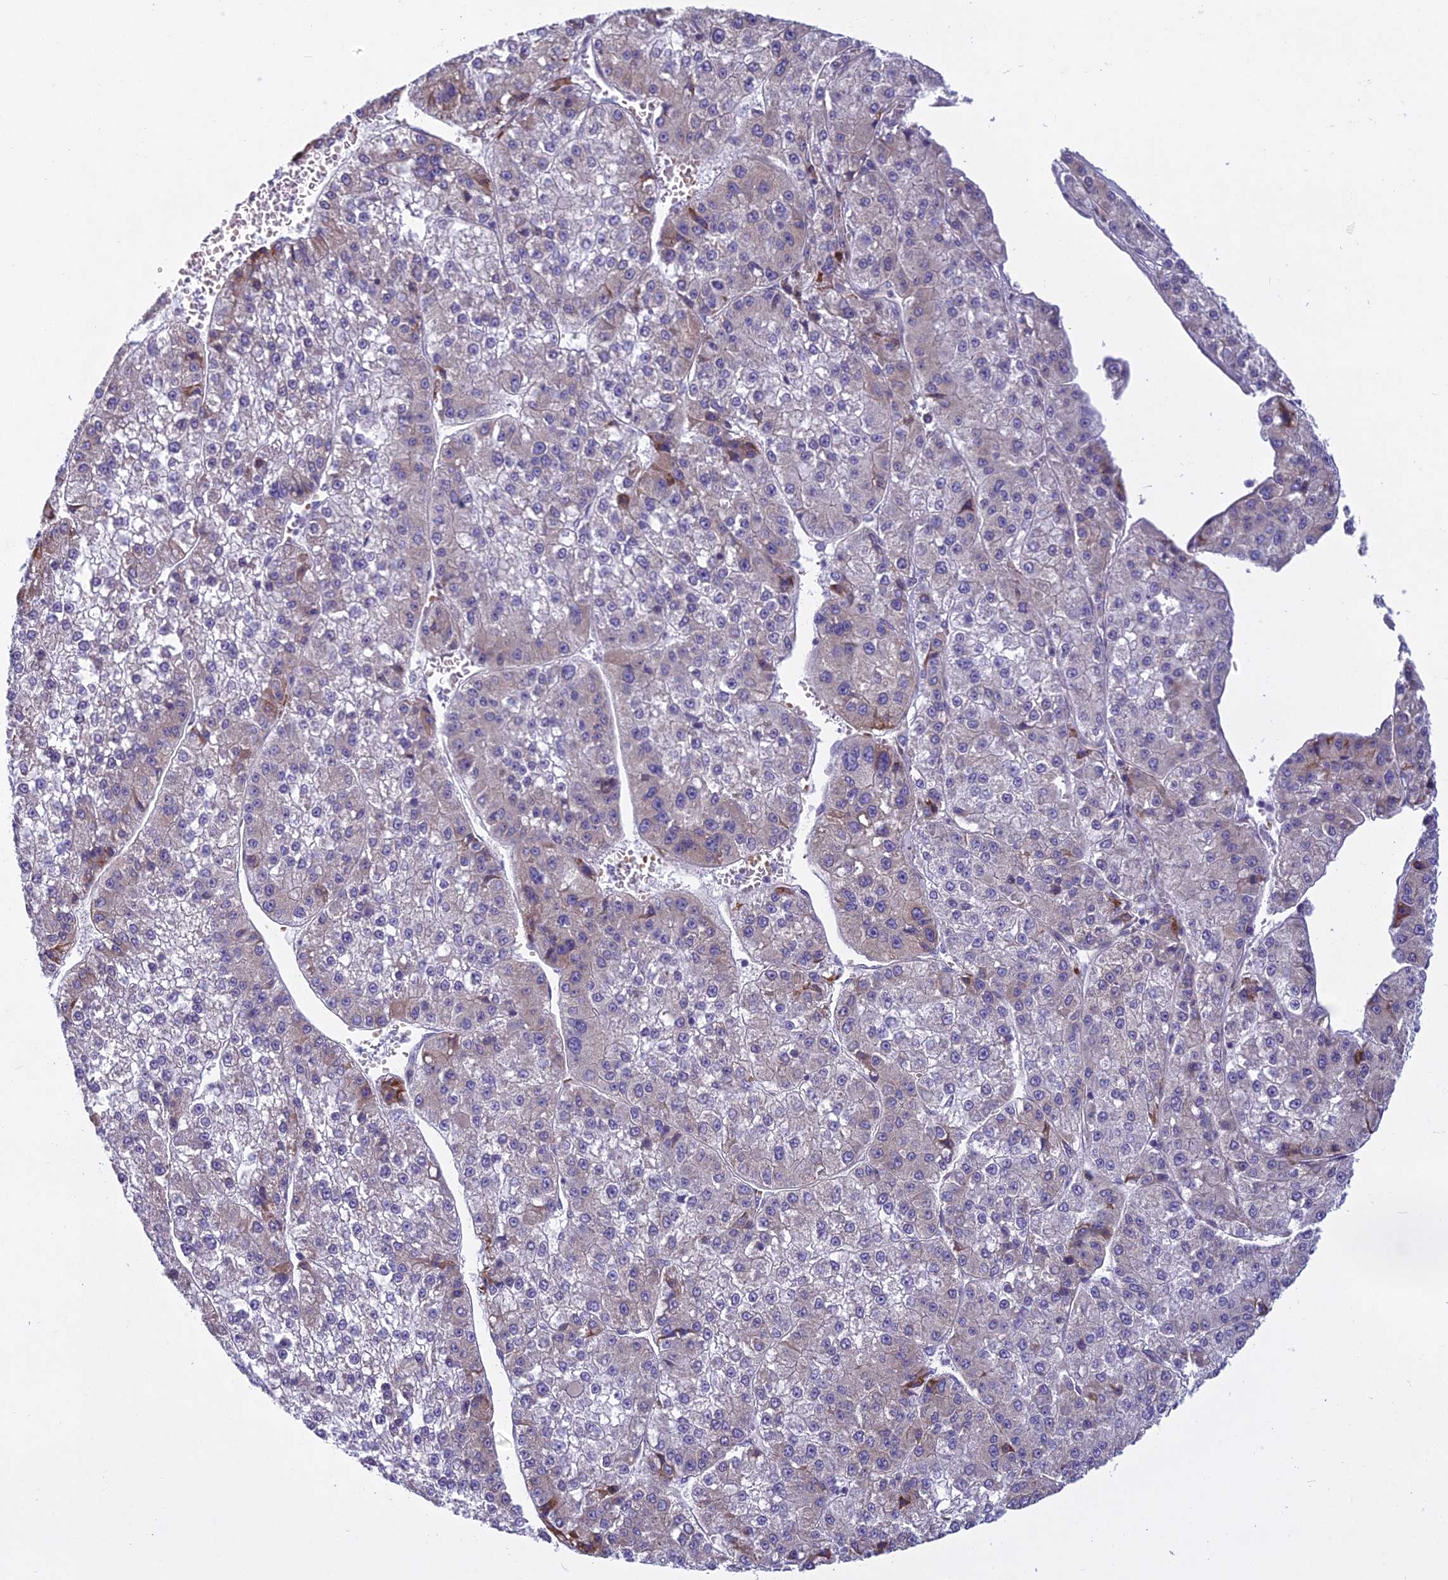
{"staining": {"intensity": "weak", "quantity": "<25%", "location": "cytoplasmic/membranous"}, "tissue": "liver cancer", "cell_type": "Tumor cells", "image_type": "cancer", "snomed": [{"axis": "morphology", "description": "Carcinoma, Hepatocellular, NOS"}, {"axis": "topography", "description": "Liver"}], "caption": "Liver cancer (hepatocellular carcinoma) was stained to show a protein in brown. There is no significant expression in tumor cells. The staining is performed using DAB (3,3'-diaminobenzidine) brown chromogen with nuclei counter-stained in using hematoxylin.", "gene": "PCDHB14", "patient": {"sex": "female", "age": 73}}